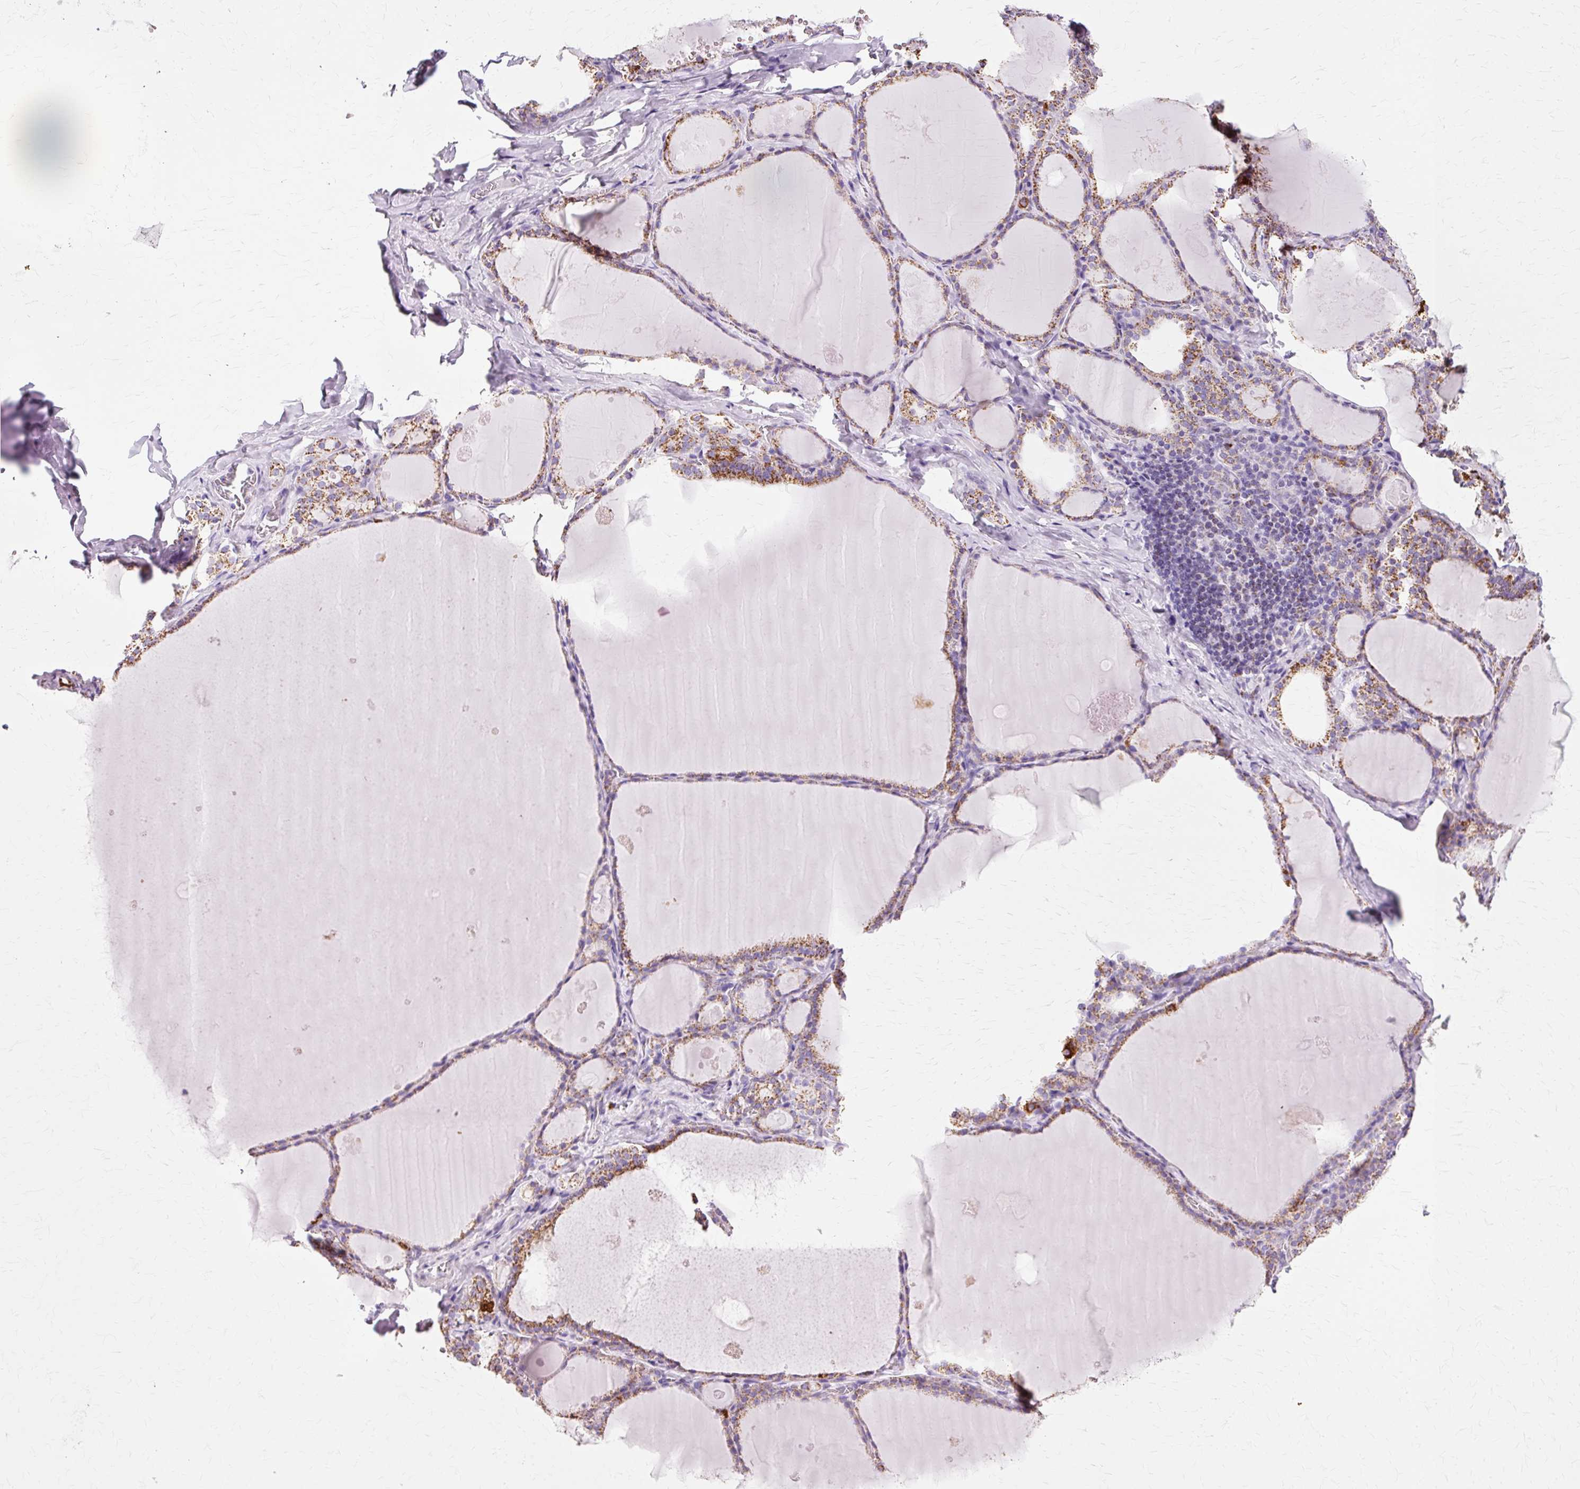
{"staining": {"intensity": "moderate", "quantity": "25%-75%", "location": "cytoplasmic/membranous"}, "tissue": "thyroid gland", "cell_type": "Glandular cells", "image_type": "normal", "snomed": [{"axis": "morphology", "description": "Normal tissue, NOS"}, {"axis": "topography", "description": "Thyroid gland"}], "caption": "Human thyroid gland stained for a protein (brown) displays moderate cytoplasmic/membranous positive expression in about 25%-75% of glandular cells.", "gene": "ATP5PO", "patient": {"sex": "male", "age": 56}}